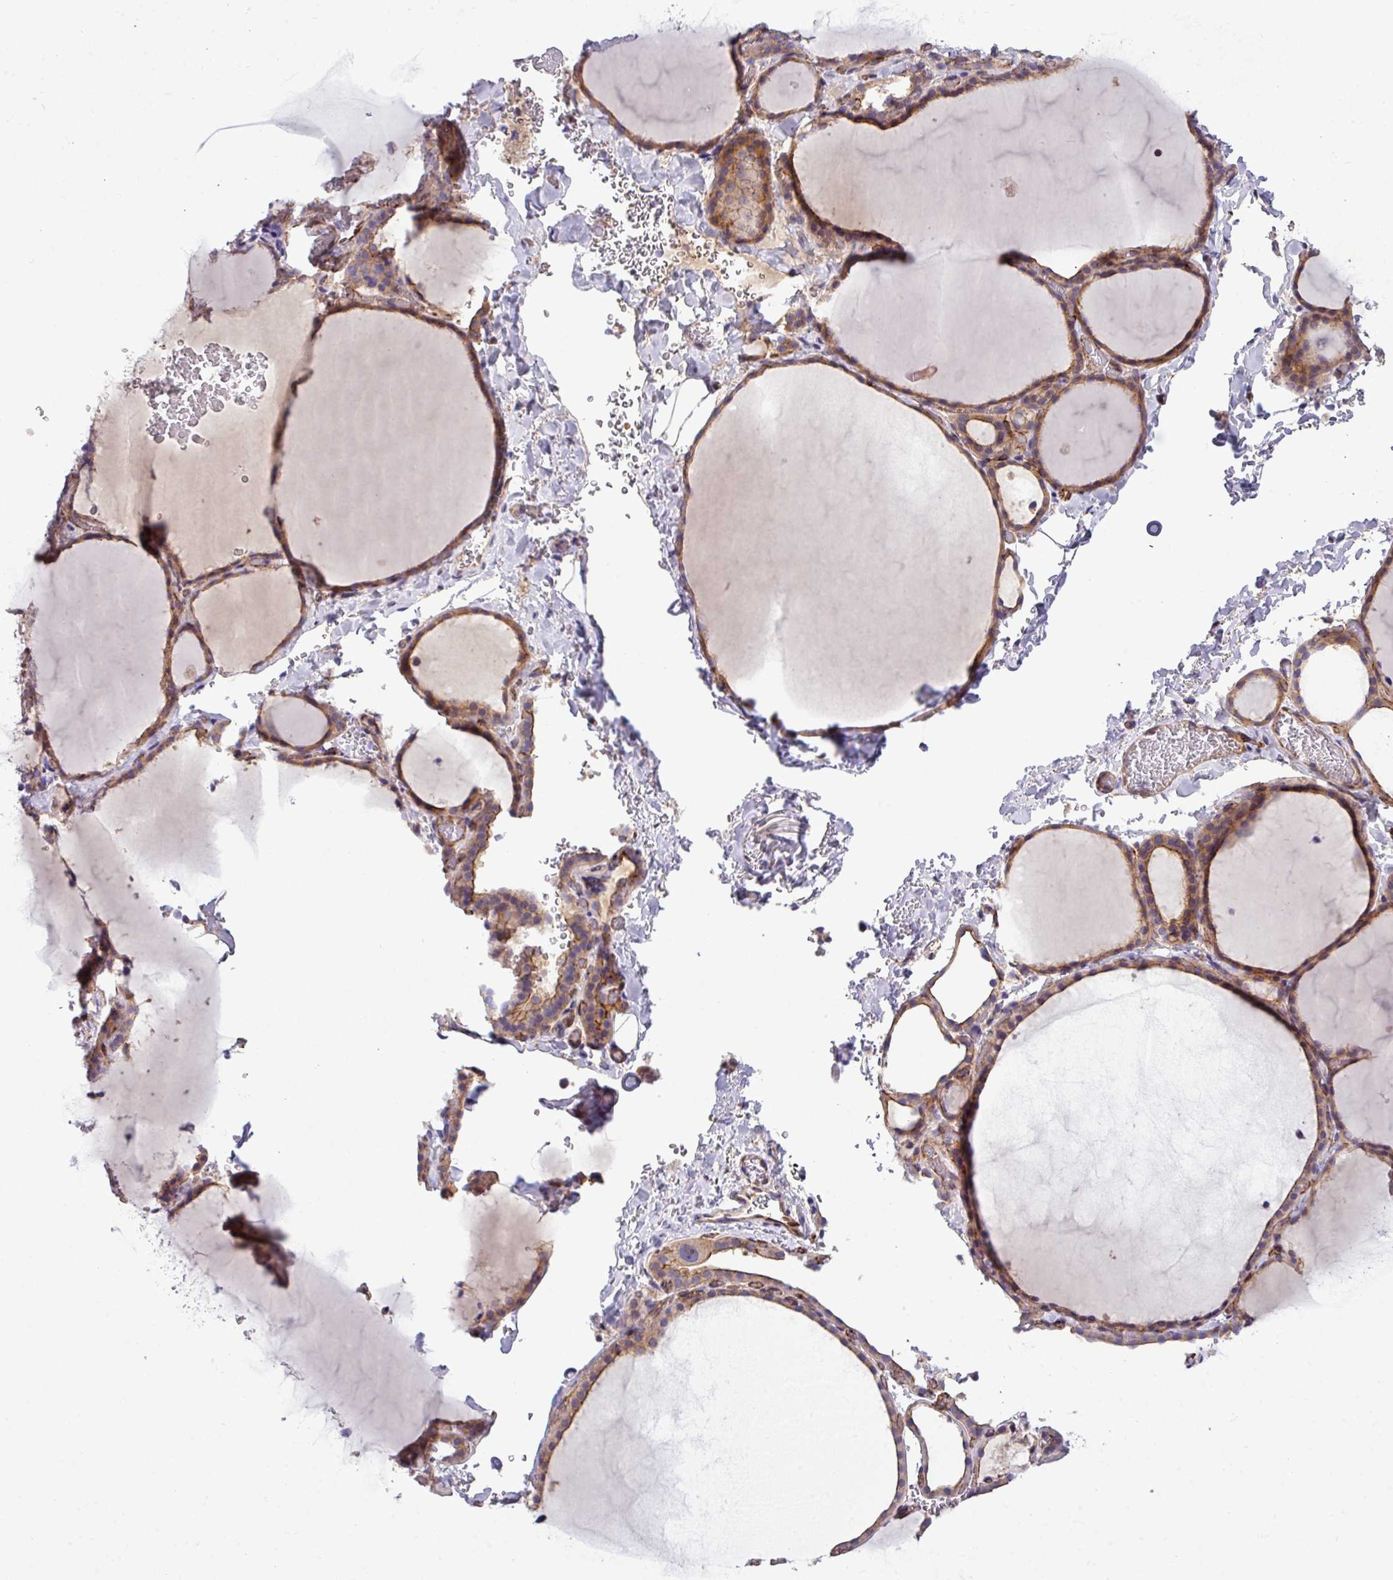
{"staining": {"intensity": "moderate", "quantity": ">75%", "location": "cytoplasmic/membranous"}, "tissue": "thyroid gland", "cell_type": "Glandular cells", "image_type": "normal", "snomed": [{"axis": "morphology", "description": "Normal tissue, NOS"}, {"axis": "topography", "description": "Thyroid gland"}], "caption": "The immunohistochemical stain shows moderate cytoplasmic/membranous expression in glandular cells of normal thyroid gland. (Stains: DAB (3,3'-diaminobenzidine) in brown, nuclei in blue, Microscopy: brightfield microscopy at high magnification).", "gene": "PARD6A", "patient": {"sex": "female", "age": 22}}